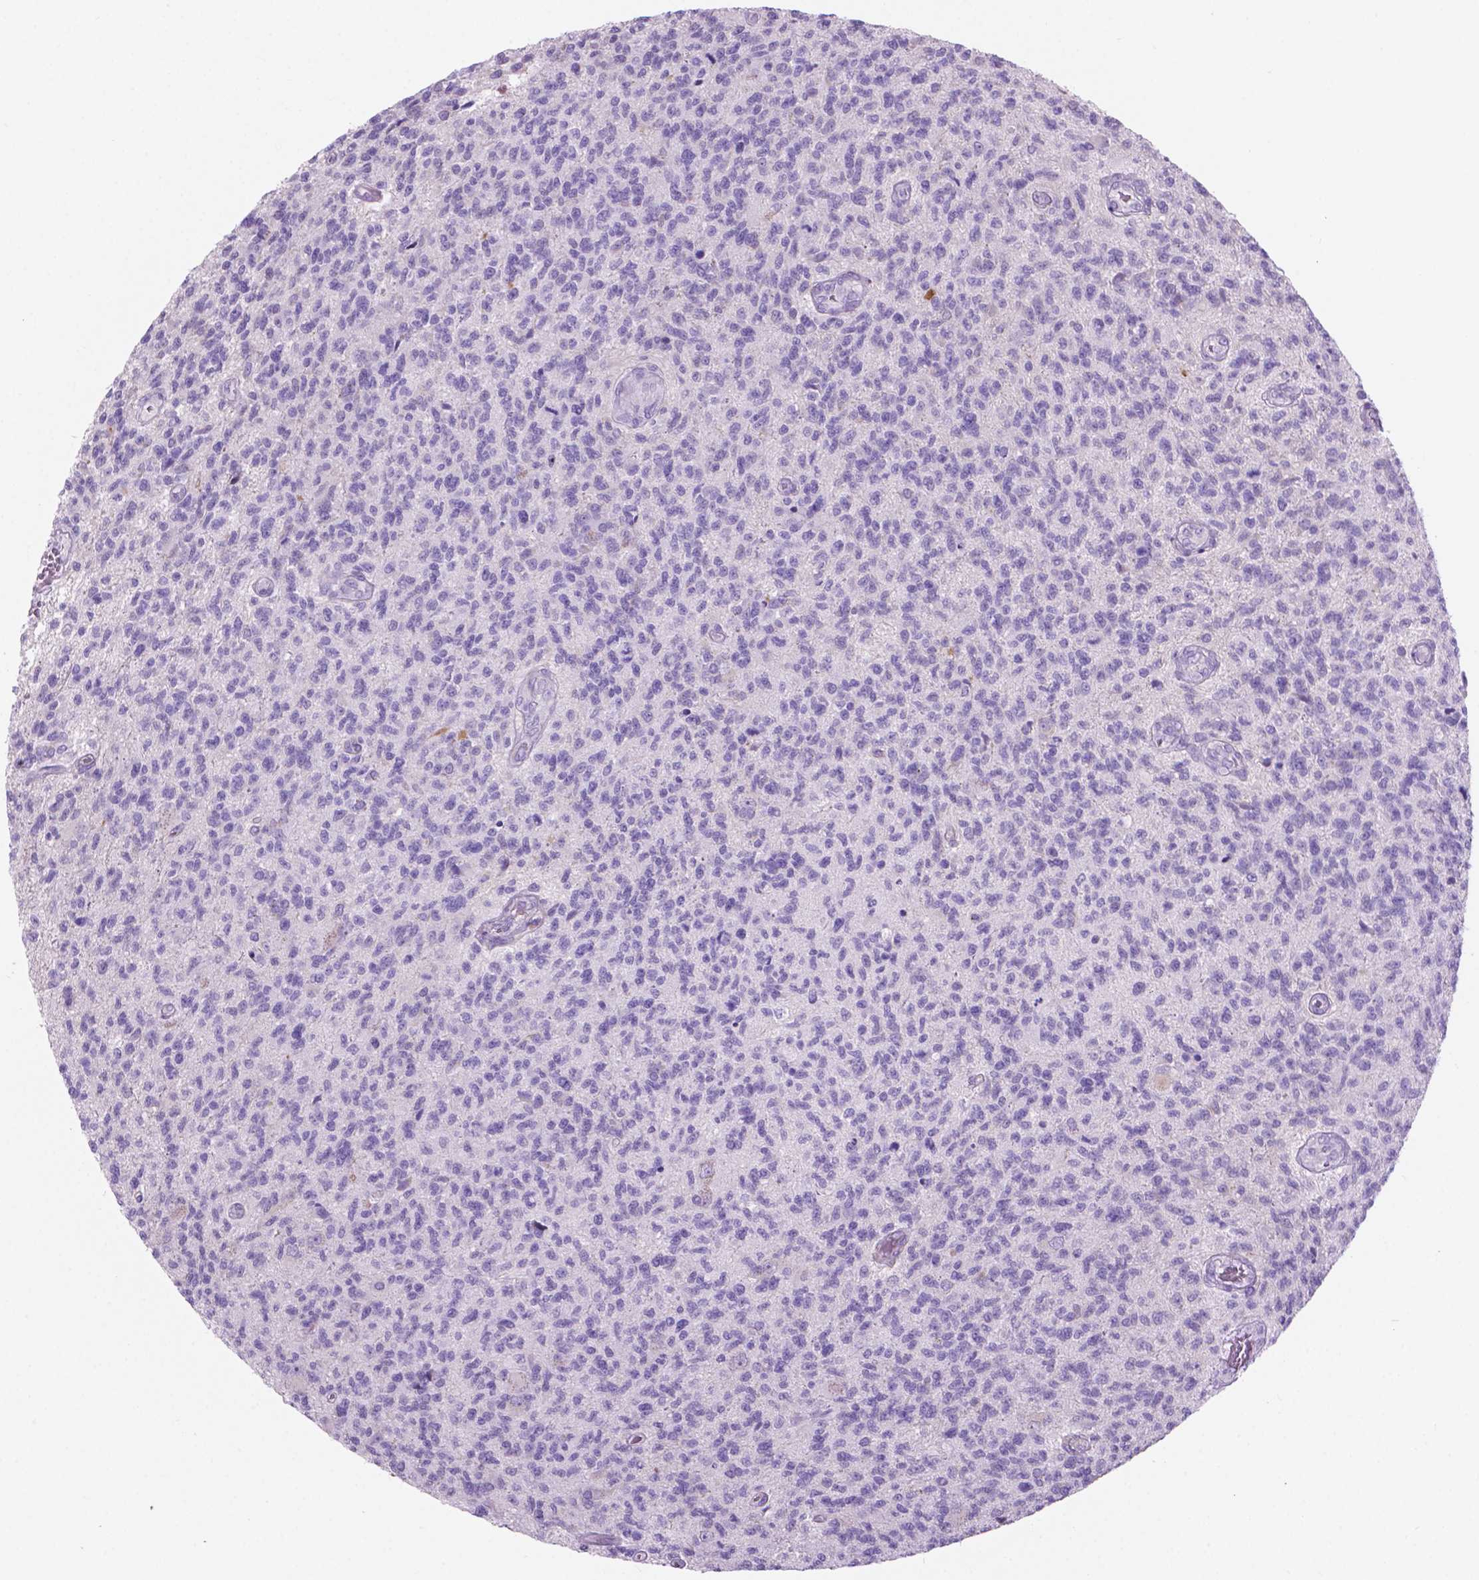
{"staining": {"intensity": "negative", "quantity": "none", "location": "none"}, "tissue": "glioma", "cell_type": "Tumor cells", "image_type": "cancer", "snomed": [{"axis": "morphology", "description": "Glioma, malignant, High grade"}, {"axis": "topography", "description": "Brain"}], "caption": "An immunohistochemistry (IHC) micrograph of malignant glioma (high-grade) is shown. There is no staining in tumor cells of malignant glioma (high-grade). Brightfield microscopy of IHC stained with DAB (brown) and hematoxylin (blue), captured at high magnification.", "gene": "GRIN2B", "patient": {"sex": "male", "age": 56}}